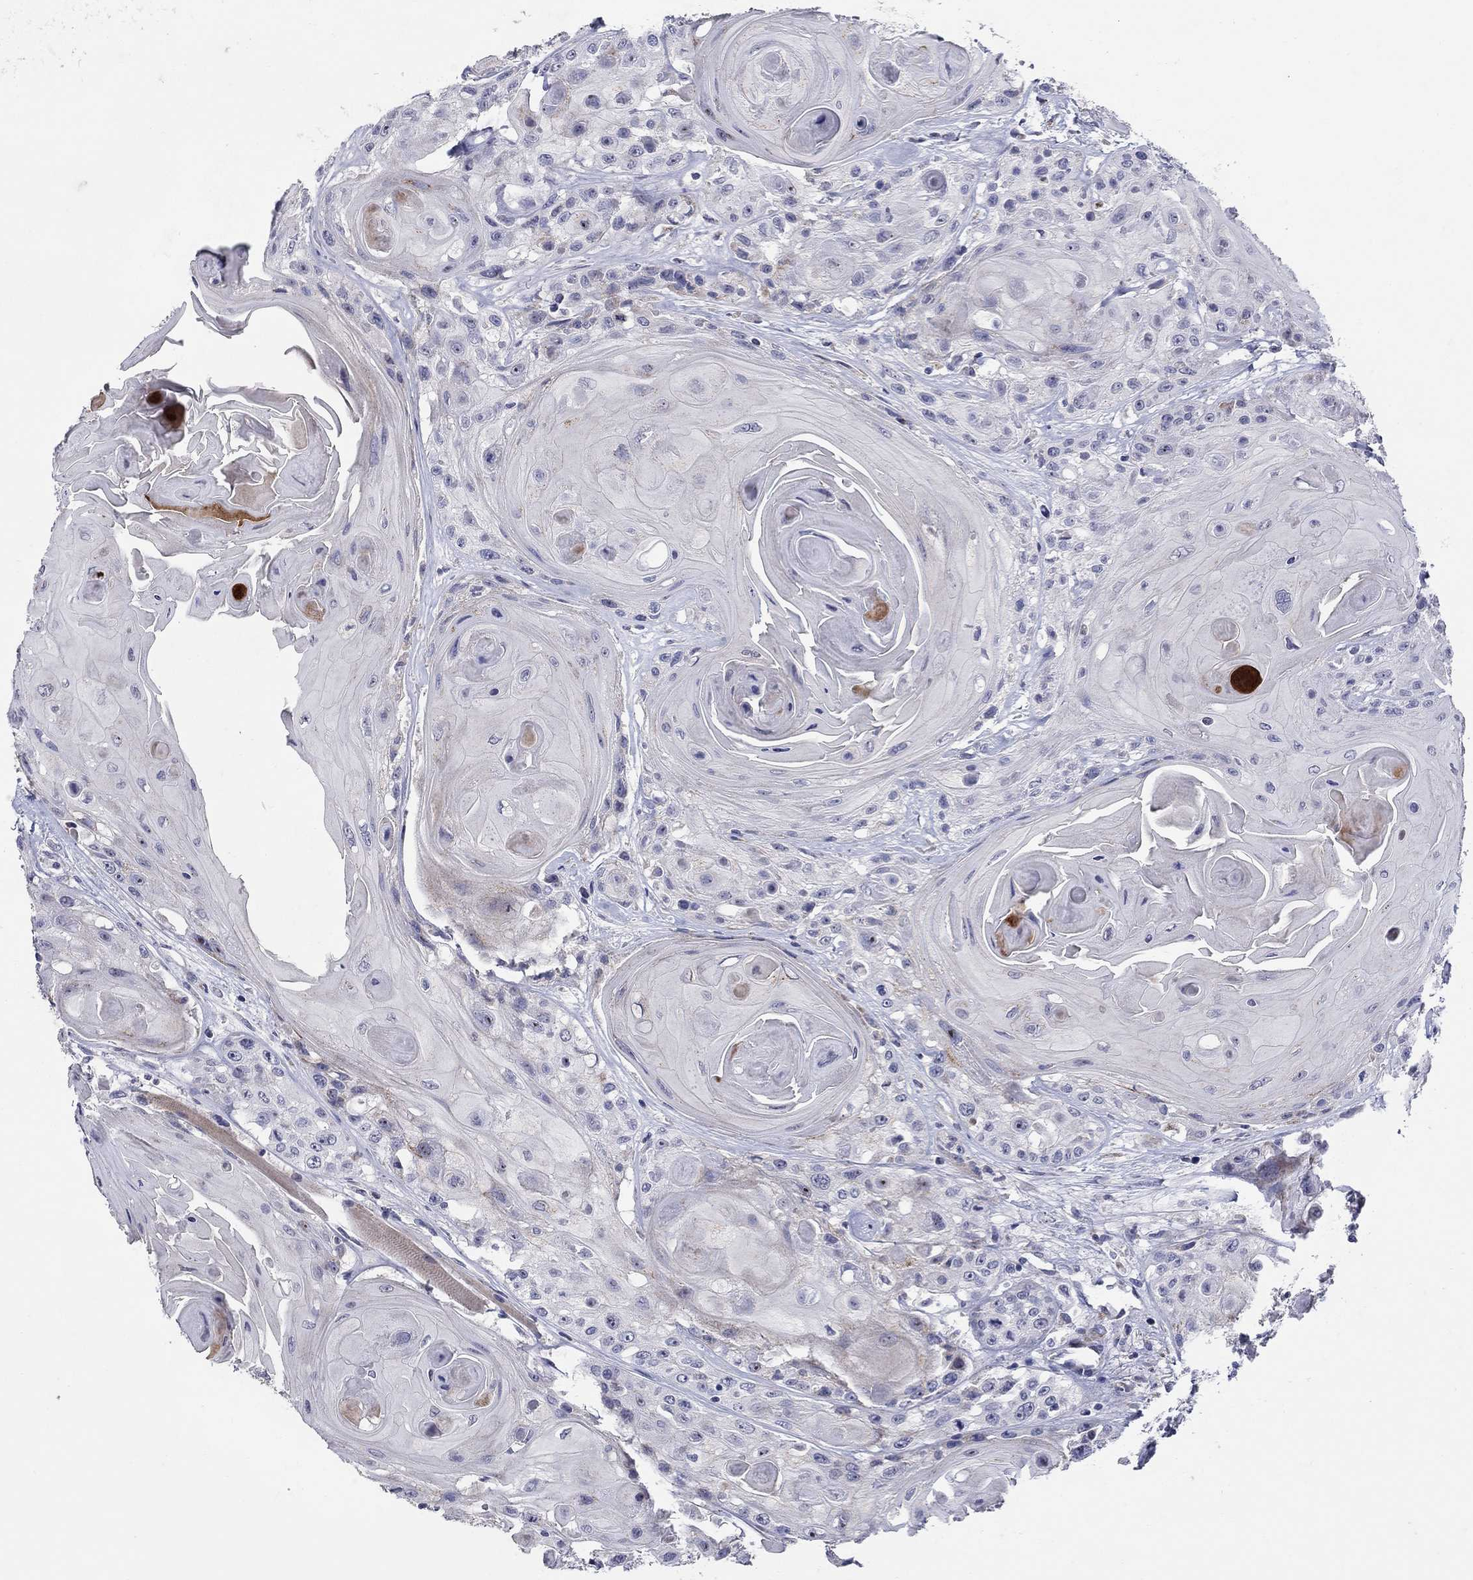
{"staining": {"intensity": "negative", "quantity": "none", "location": "none"}, "tissue": "head and neck cancer", "cell_type": "Tumor cells", "image_type": "cancer", "snomed": [{"axis": "morphology", "description": "Squamous cell carcinoma, NOS"}, {"axis": "topography", "description": "Head-Neck"}], "caption": "The photomicrograph shows no significant positivity in tumor cells of head and neck squamous cell carcinoma.", "gene": "HMX2", "patient": {"sex": "female", "age": 59}}